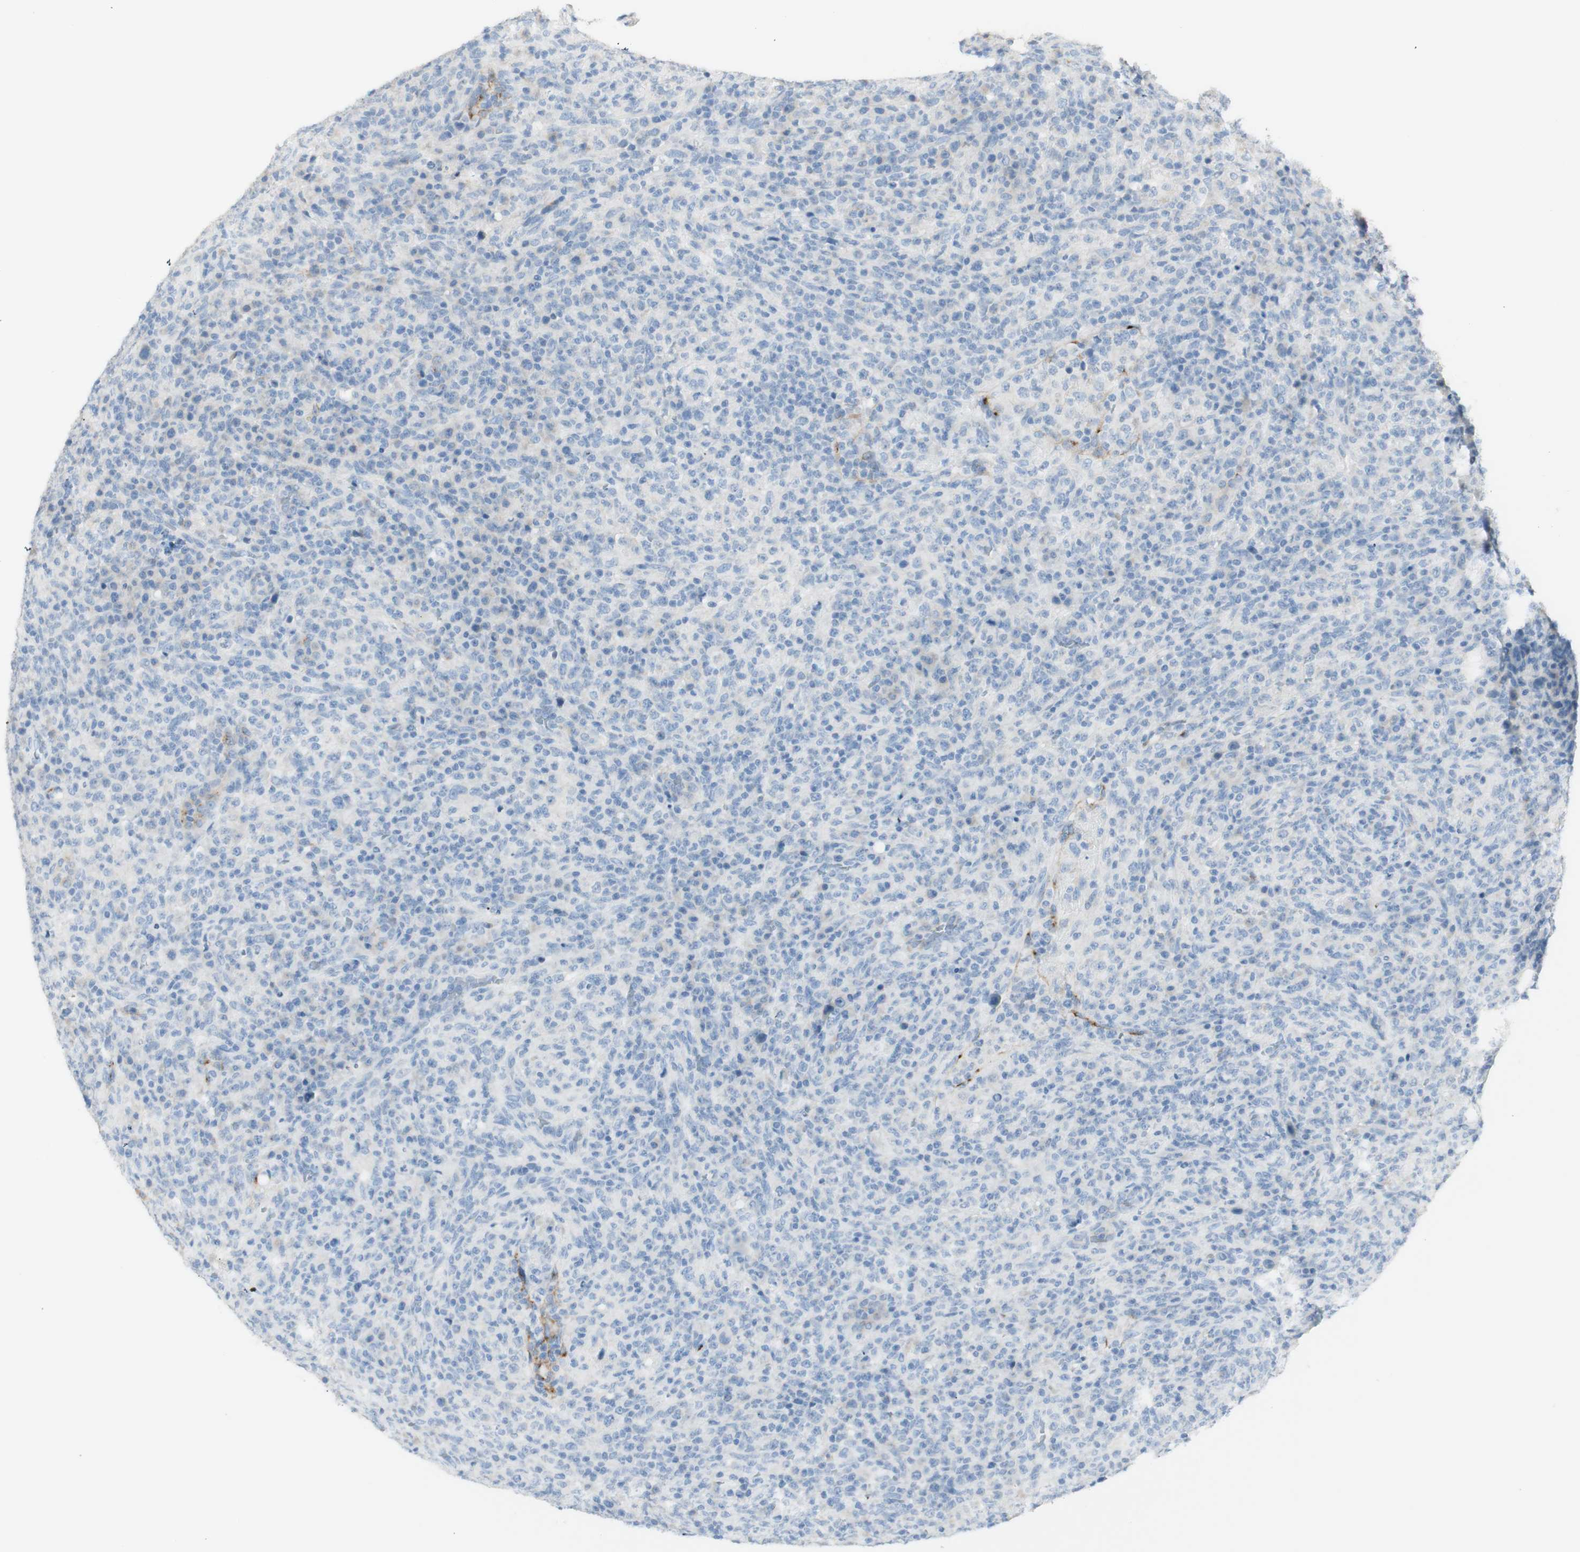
{"staining": {"intensity": "negative", "quantity": "none", "location": "none"}, "tissue": "lymphoma", "cell_type": "Tumor cells", "image_type": "cancer", "snomed": [{"axis": "morphology", "description": "Malignant lymphoma, non-Hodgkin's type, High grade"}, {"axis": "topography", "description": "Lymph node"}], "caption": "Lymphoma was stained to show a protein in brown. There is no significant expression in tumor cells. (Stains: DAB (3,3'-diaminobenzidine) immunohistochemistry (IHC) with hematoxylin counter stain, Microscopy: brightfield microscopy at high magnification).", "gene": "ART3", "patient": {"sex": "female", "age": 76}}